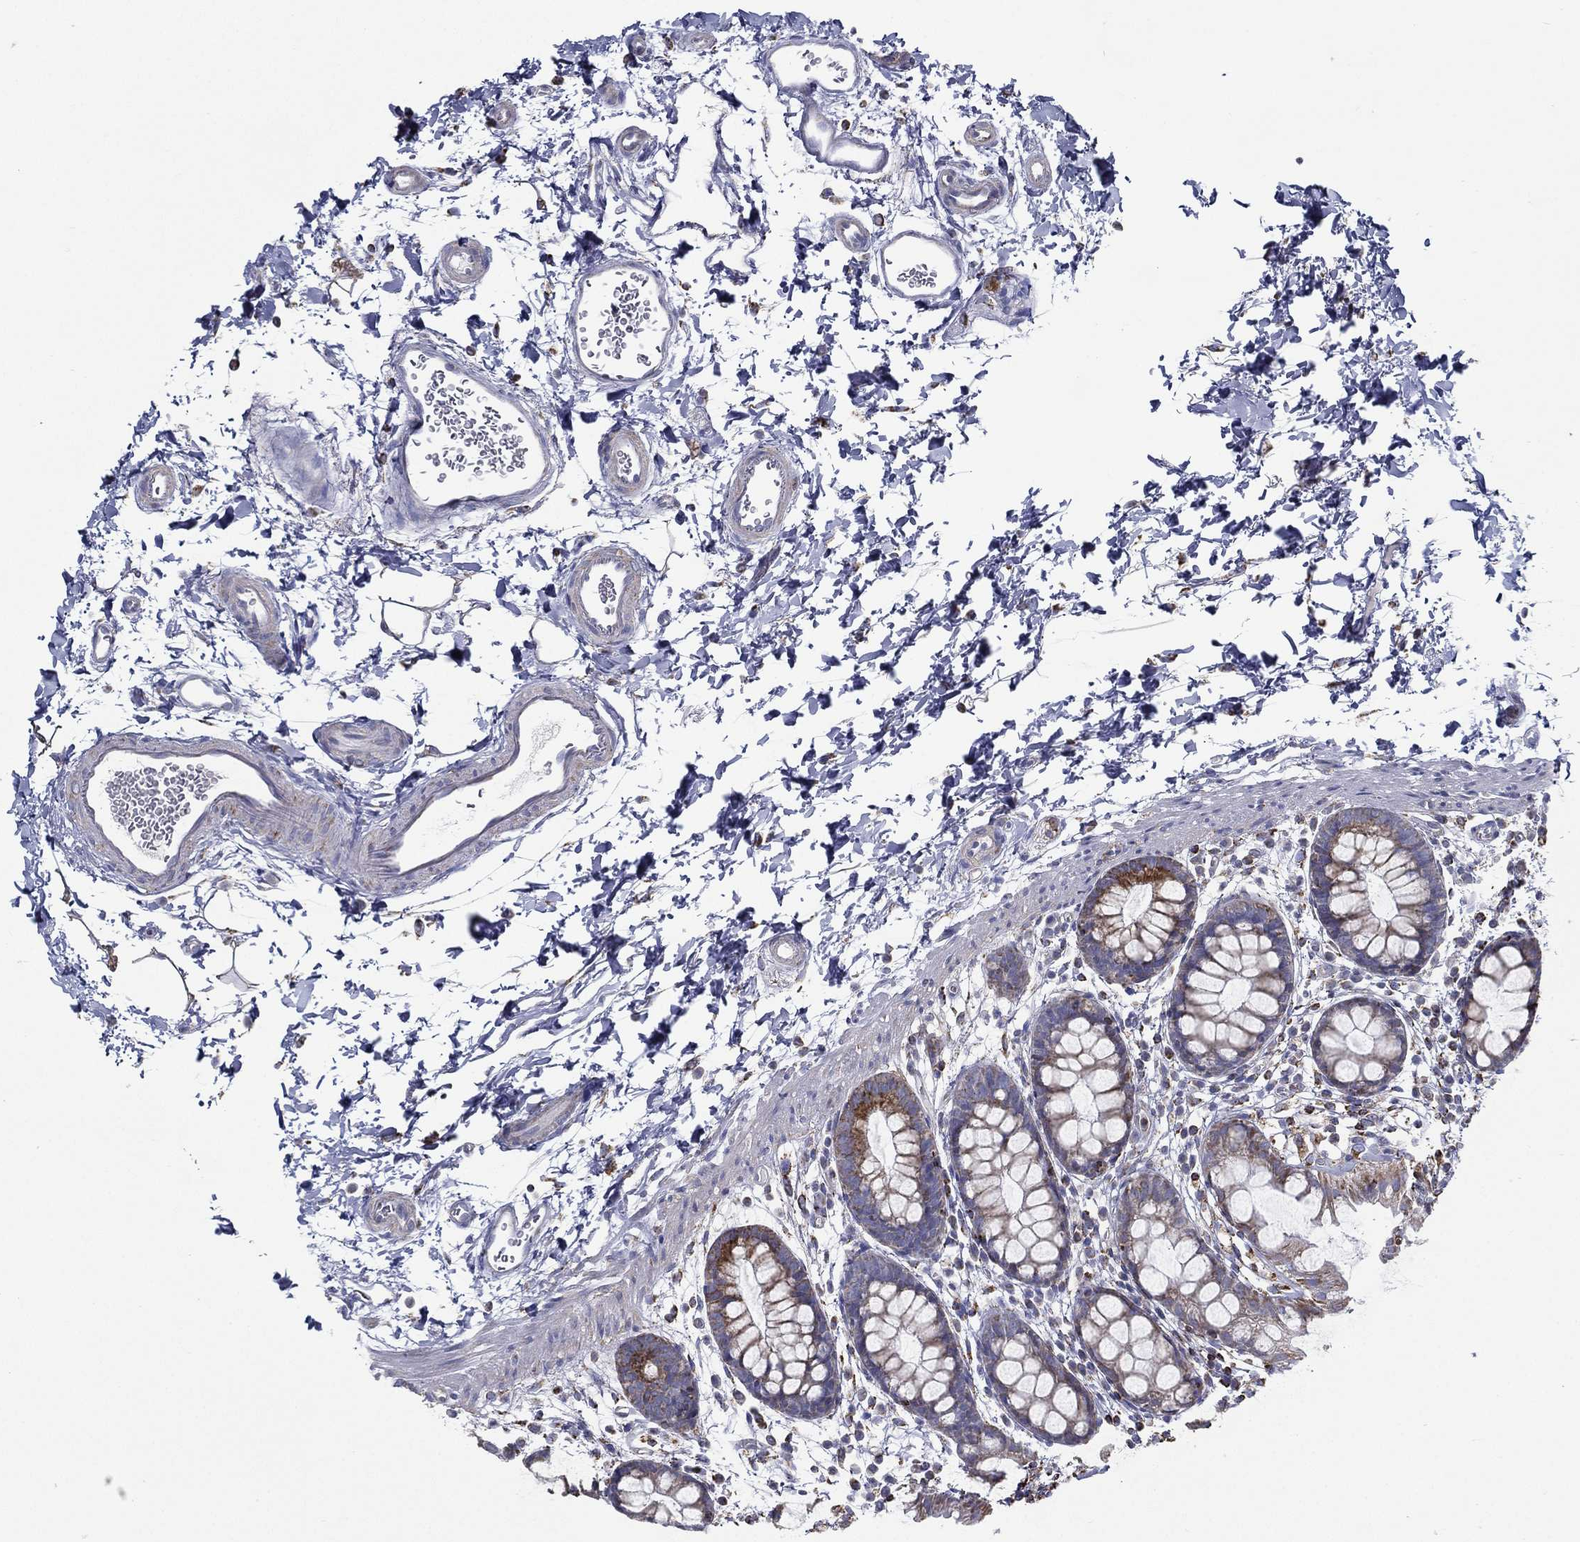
{"staining": {"intensity": "moderate", "quantity": "<25%", "location": "cytoplasmic/membranous"}, "tissue": "rectum", "cell_type": "Glandular cells", "image_type": "normal", "snomed": [{"axis": "morphology", "description": "Normal tissue, NOS"}, {"axis": "topography", "description": "Rectum"}], "caption": "IHC photomicrograph of normal rectum: human rectum stained using immunohistochemistry (IHC) exhibits low levels of moderate protein expression localized specifically in the cytoplasmic/membranous of glandular cells, appearing as a cytoplasmic/membranous brown color.", "gene": "SFXN1", "patient": {"sex": "male", "age": 57}}